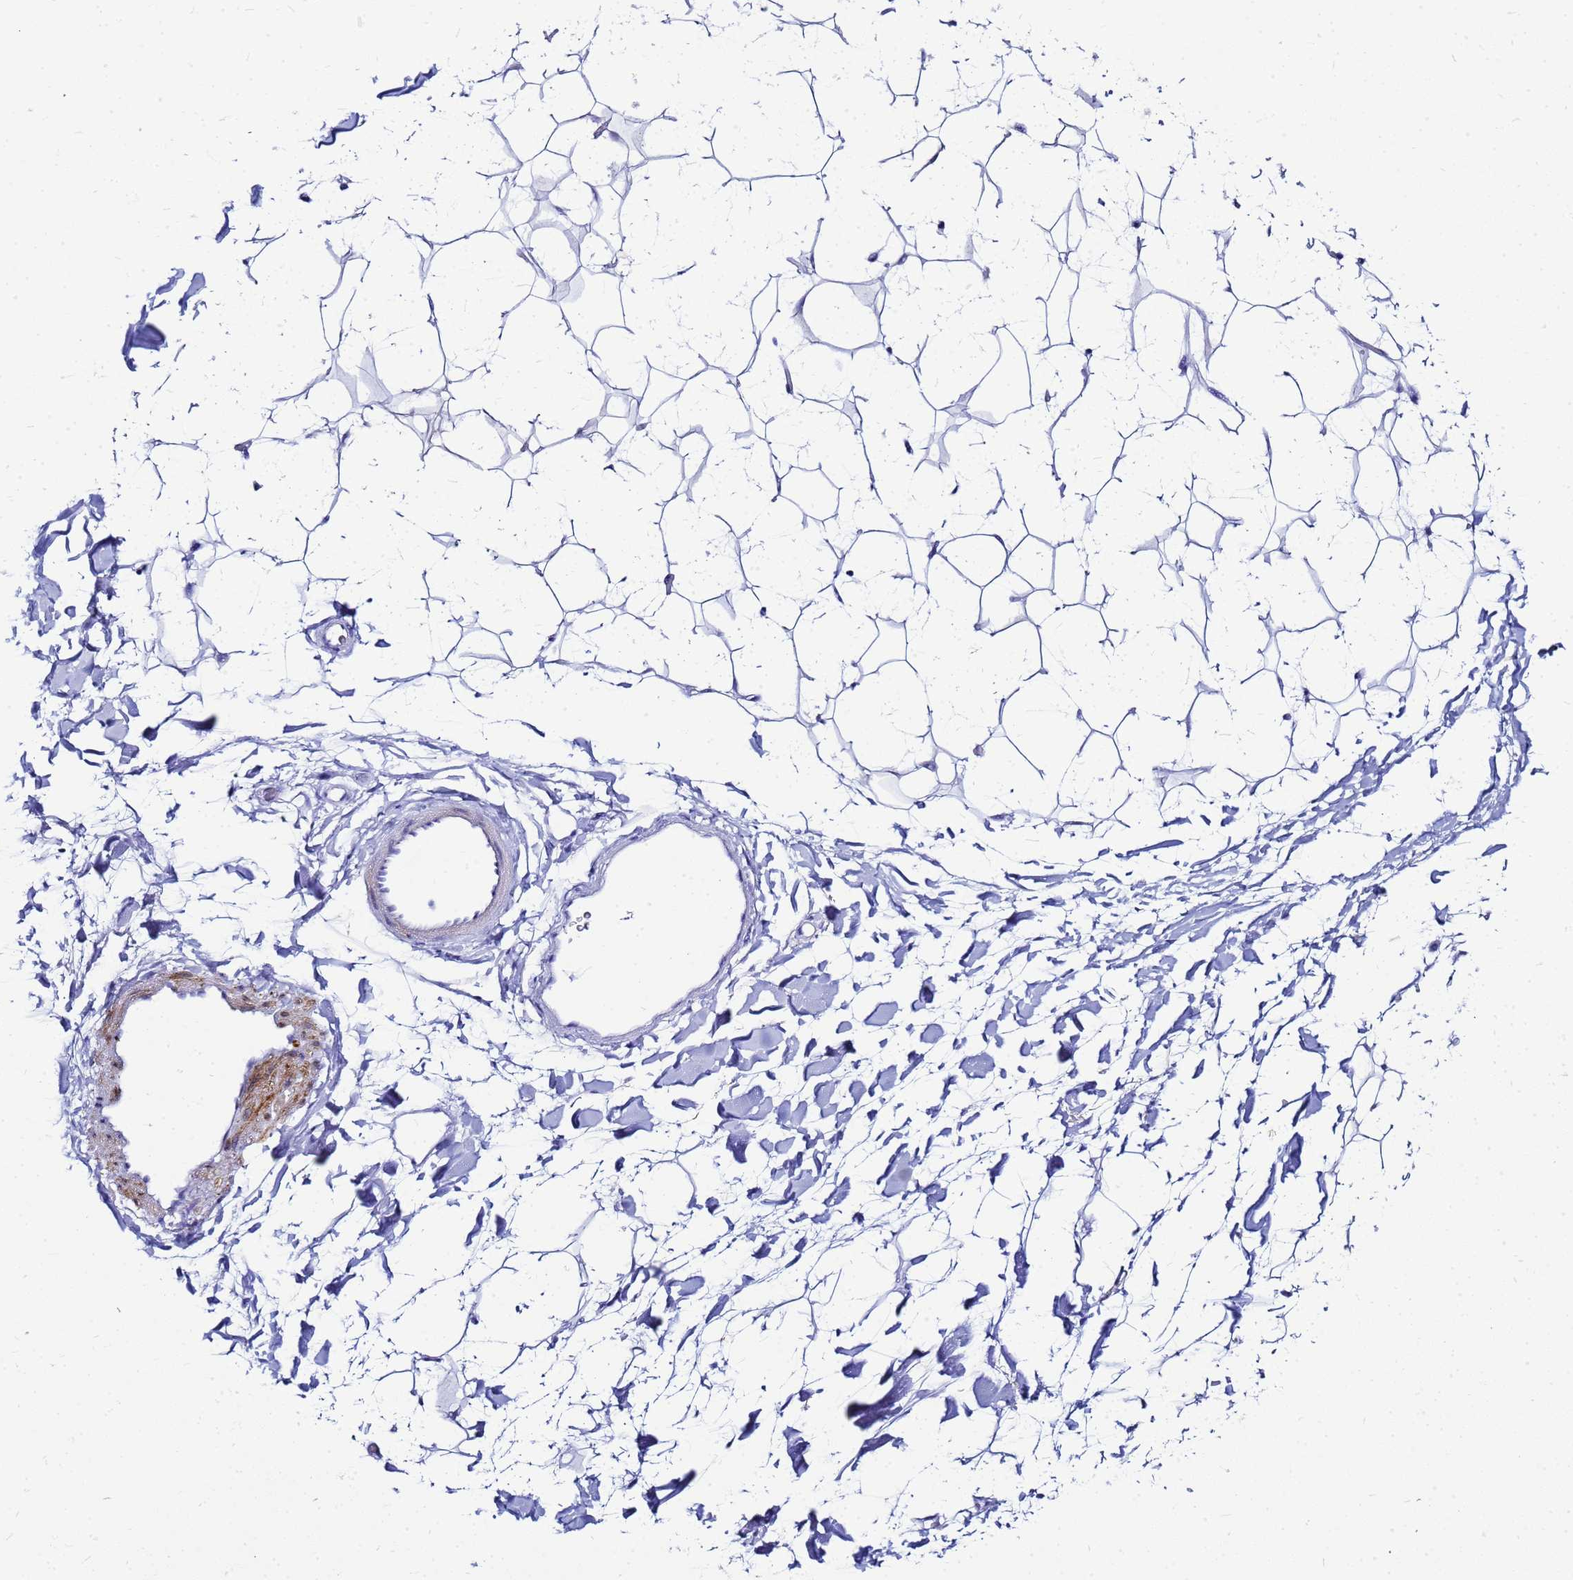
{"staining": {"intensity": "negative", "quantity": "none", "location": "none"}, "tissue": "adipose tissue", "cell_type": "Adipocytes", "image_type": "normal", "snomed": [{"axis": "morphology", "description": "Normal tissue, NOS"}, {"axis": "topography", "description": "Breast"}], "caption": "Immunohistochemistry (IHC) histopathology image of normal human adipose tissue stained for a protein (brown), which demonstrates no staining in adipocytes.", "gene": "CKB", "patient": {"sex": "female", "age": 26}}